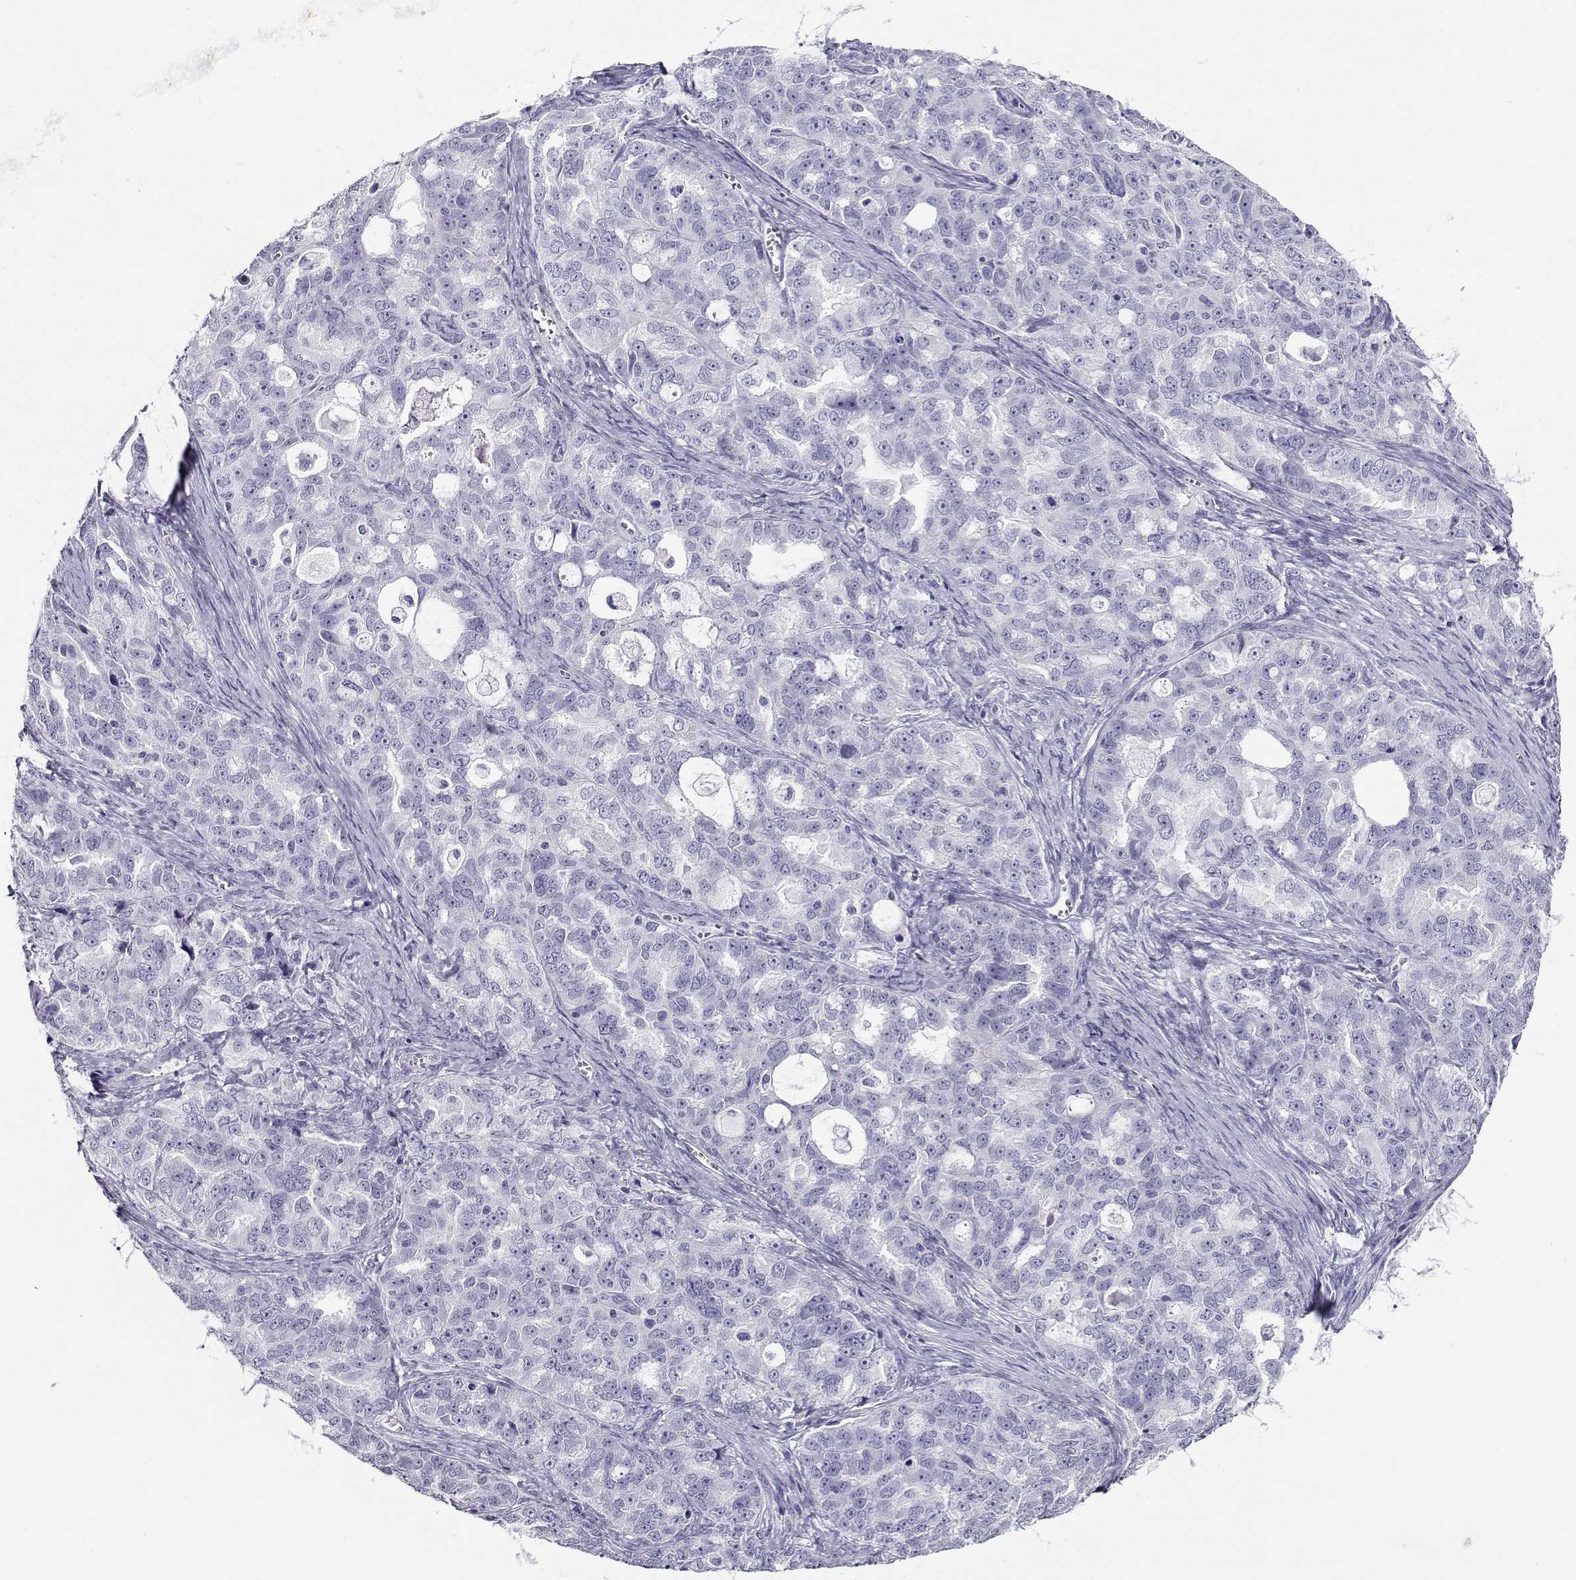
{"staining": {"intensity": "negative", "quantity": "none", "location": "none"}, "tissue": "ovarian cancer", "cell_type": "Tumor cells", "image_type": "cancer", "snomed": [{"axis": "morphology", "description": "Cystadenocarcinoma, serous, NOS"}, {"axis": "topography", "description": "Ovary"}], "caption": "The photomicrograph exhibits no staining of tumor cells in ovarian cancer. The staining is performed using DAB (3,3'-diaminobenzidine) brown chromogen with nuclei counter-stained in using hematoxylin.", "gene": "CABS1", "patient": {"sex": "female", "age": 51}}